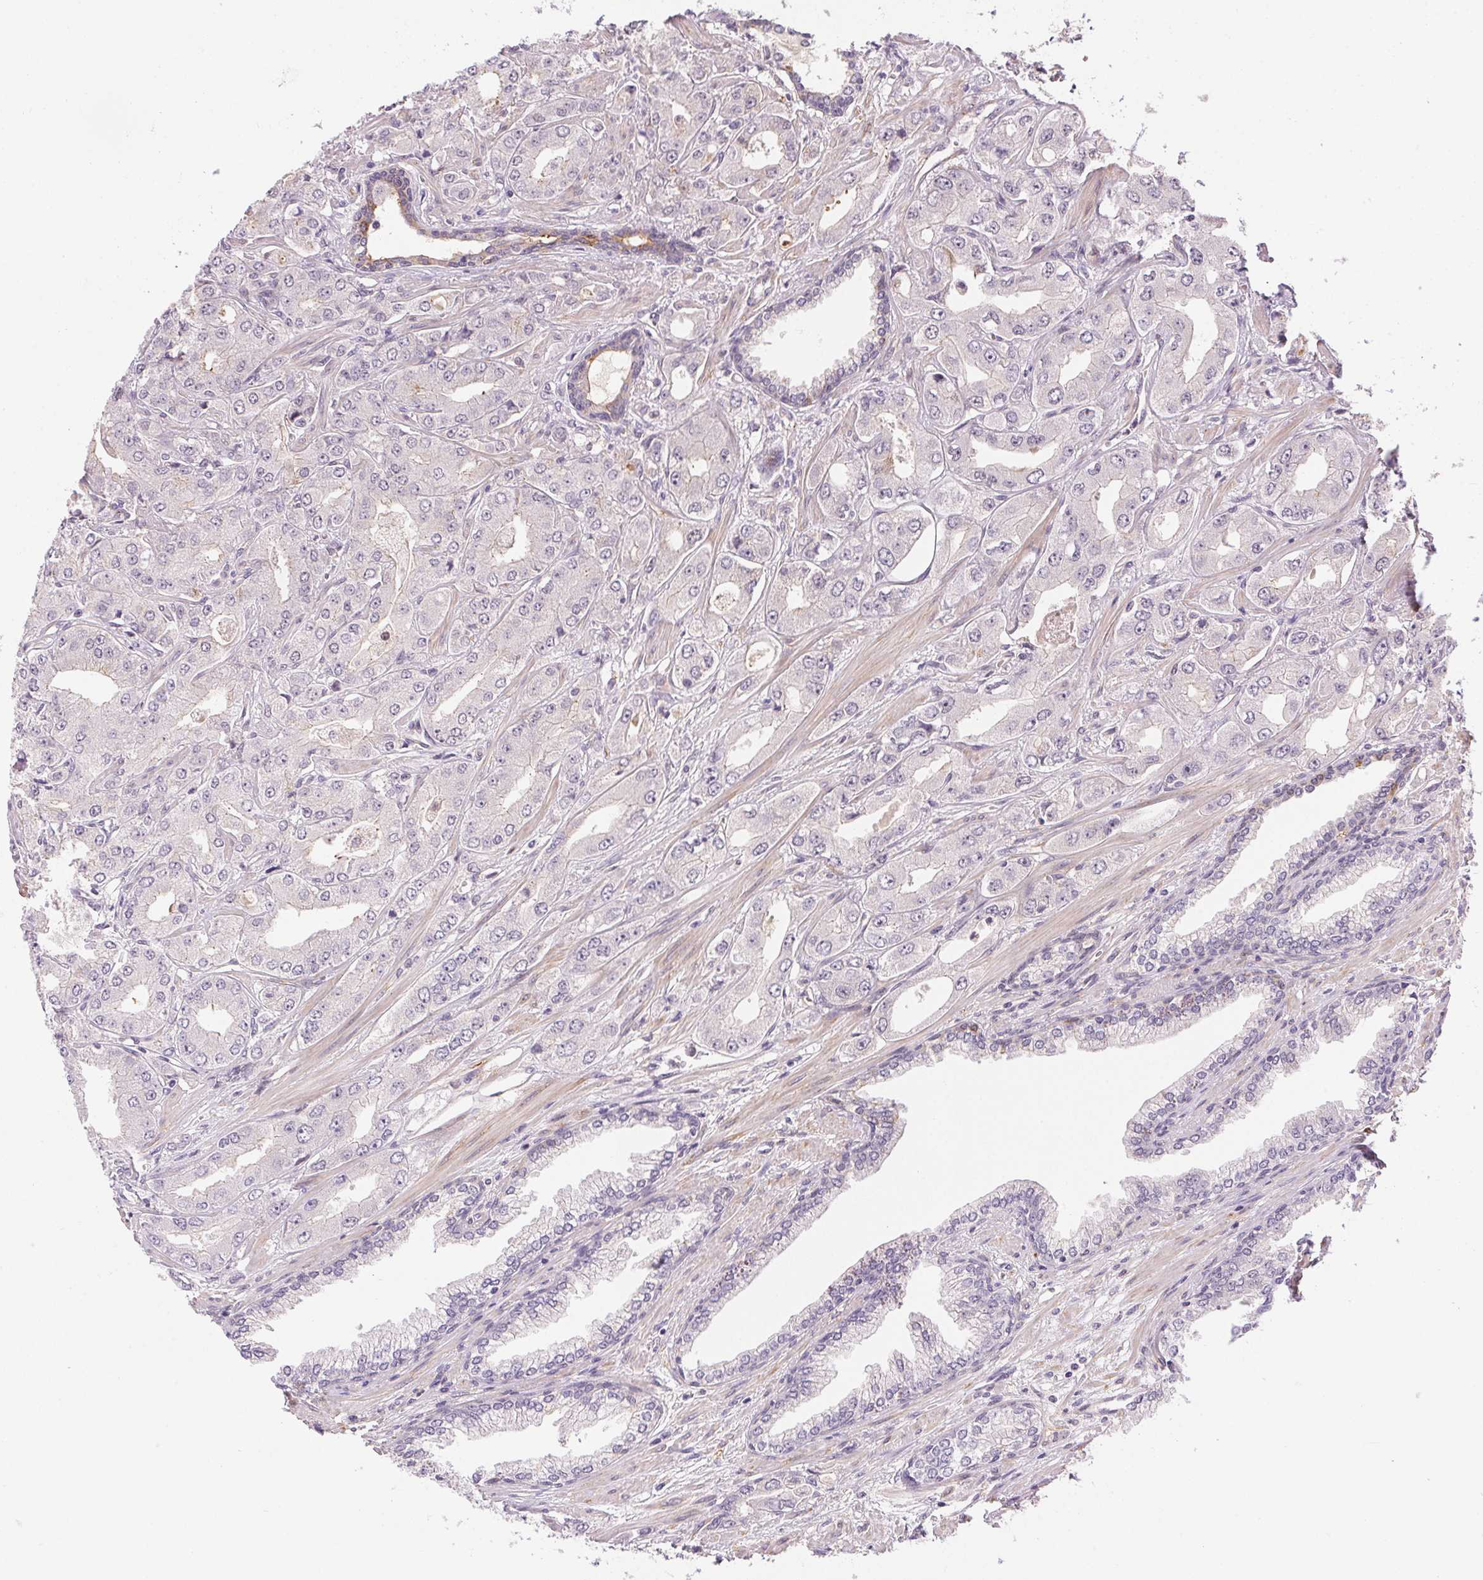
{"staining": {"intensity": "negative", "quantity": "none", "location": "none"}, "tissue": "prostate cancer", "cell_type": "Tumor cells", "image_type": "cancer", "snomed": [{"axis": "morphology", "description": "Adenocarcinoma, Low grade"}, {"axis": "topography", "description": "Prostate"}], "caption": "This is a photomicrograph of immunohistochemistry (IHC) staining of prostate adenocarcinoma (low-grade), which shows no expression in tumor cells. (DAB immunohistochemistry, high magnification).", "gene": "CFAP92", "patient": {"sex": "male", "age": 60}}